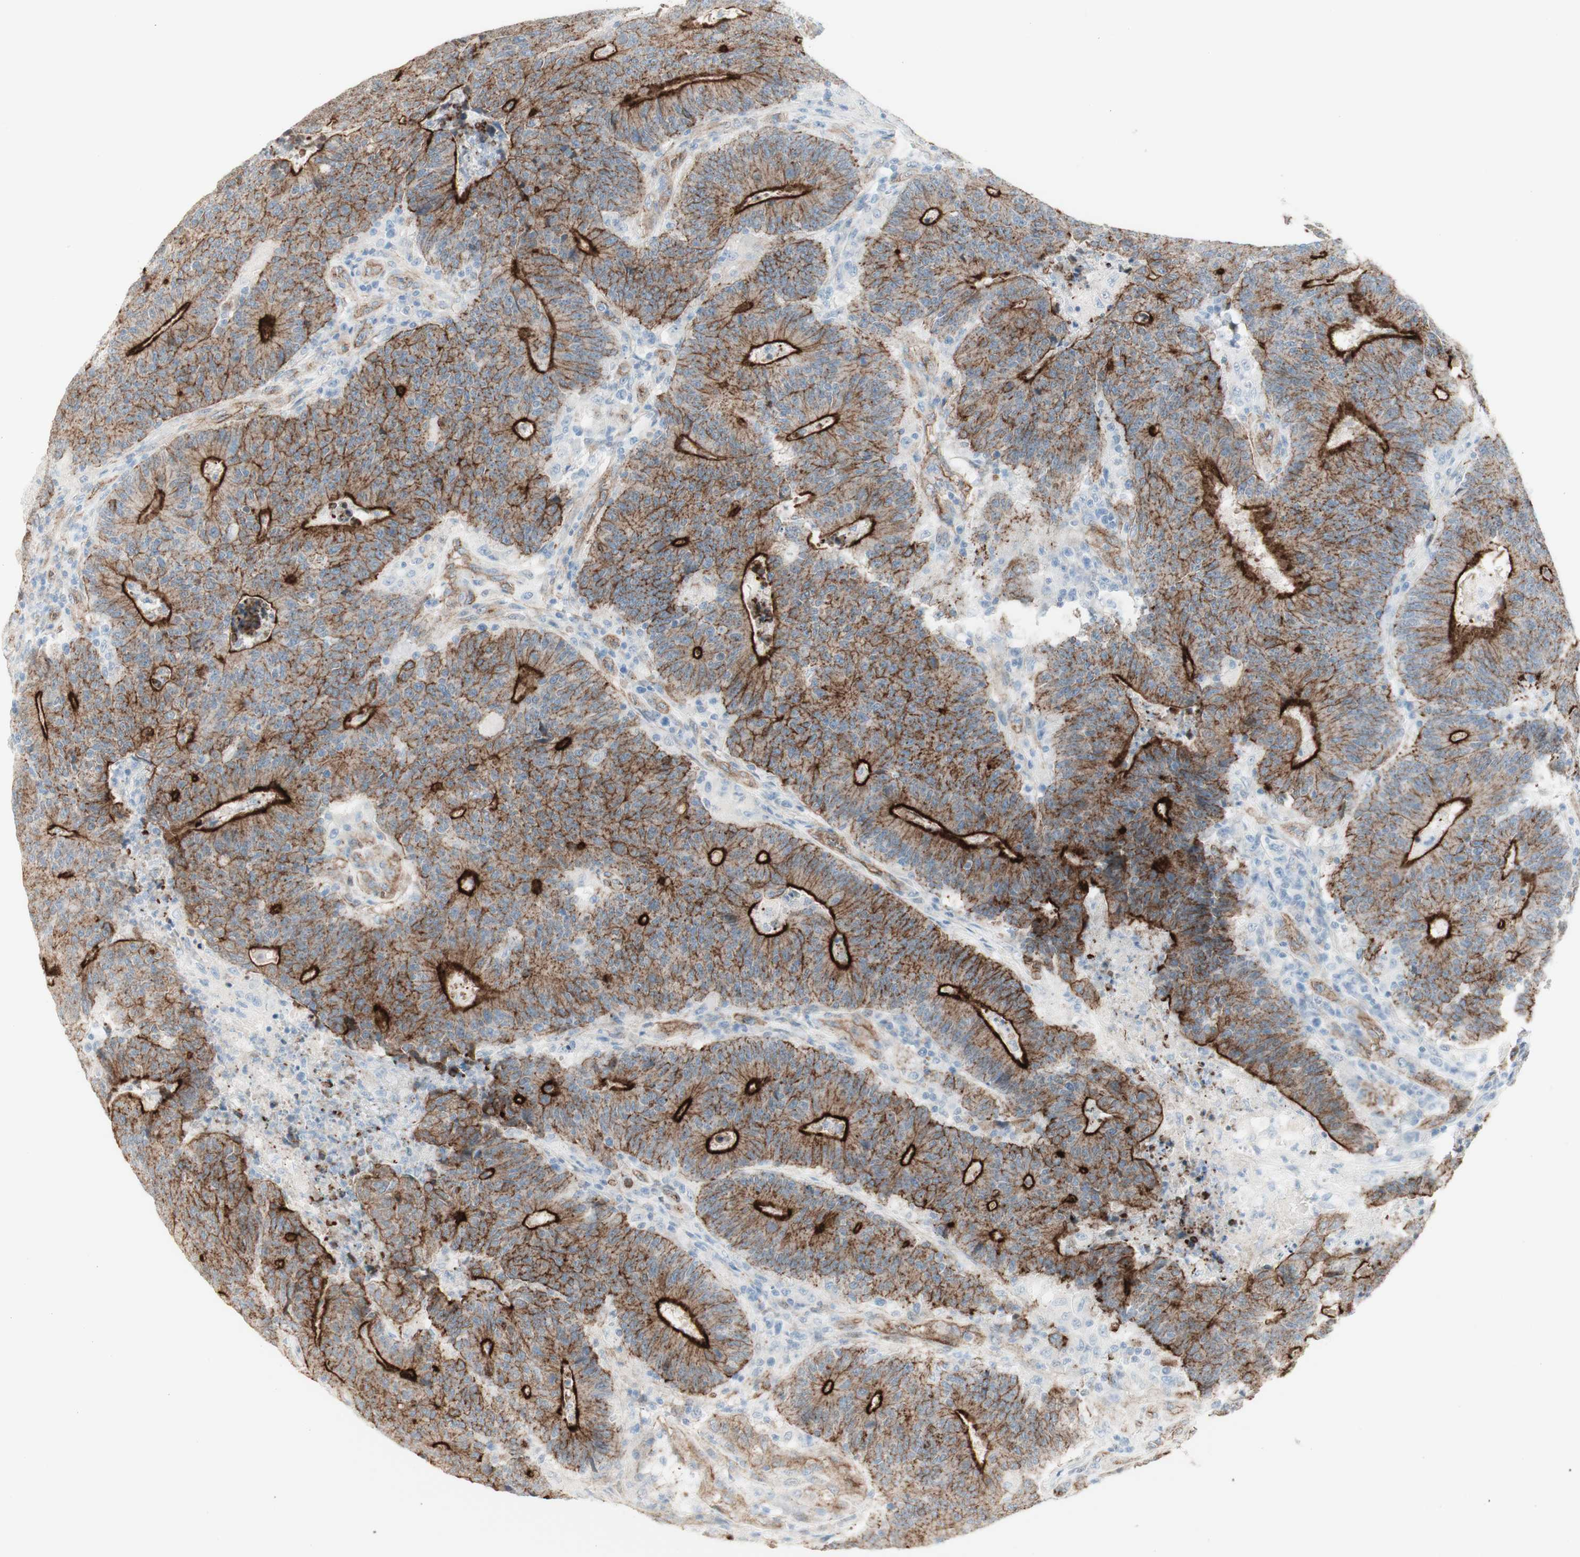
{"staining": {"intensity": "strong", "quantity": "25%-75%", "location": "cytoplasmic/membranous"}, "tissue": "colorectal cancer", "cell_type": "Tumor cells", "image_type": "cancer", "snomed": [{"axis": "morphology", "description": "Normal tissue, NOS"}, {"axis": "morphology", "description": "Adenocarcinoma, NOS"}, {"axis": "topography", "description": "Colon"}], "caption": "Strong cytoplasmic/membranous positivity is identified in approximately 25%-75% of tumor cells in colorectal adenocarcinoma.", "gene": "MYO6", "patient": {"sex": "female", "age": 75}}